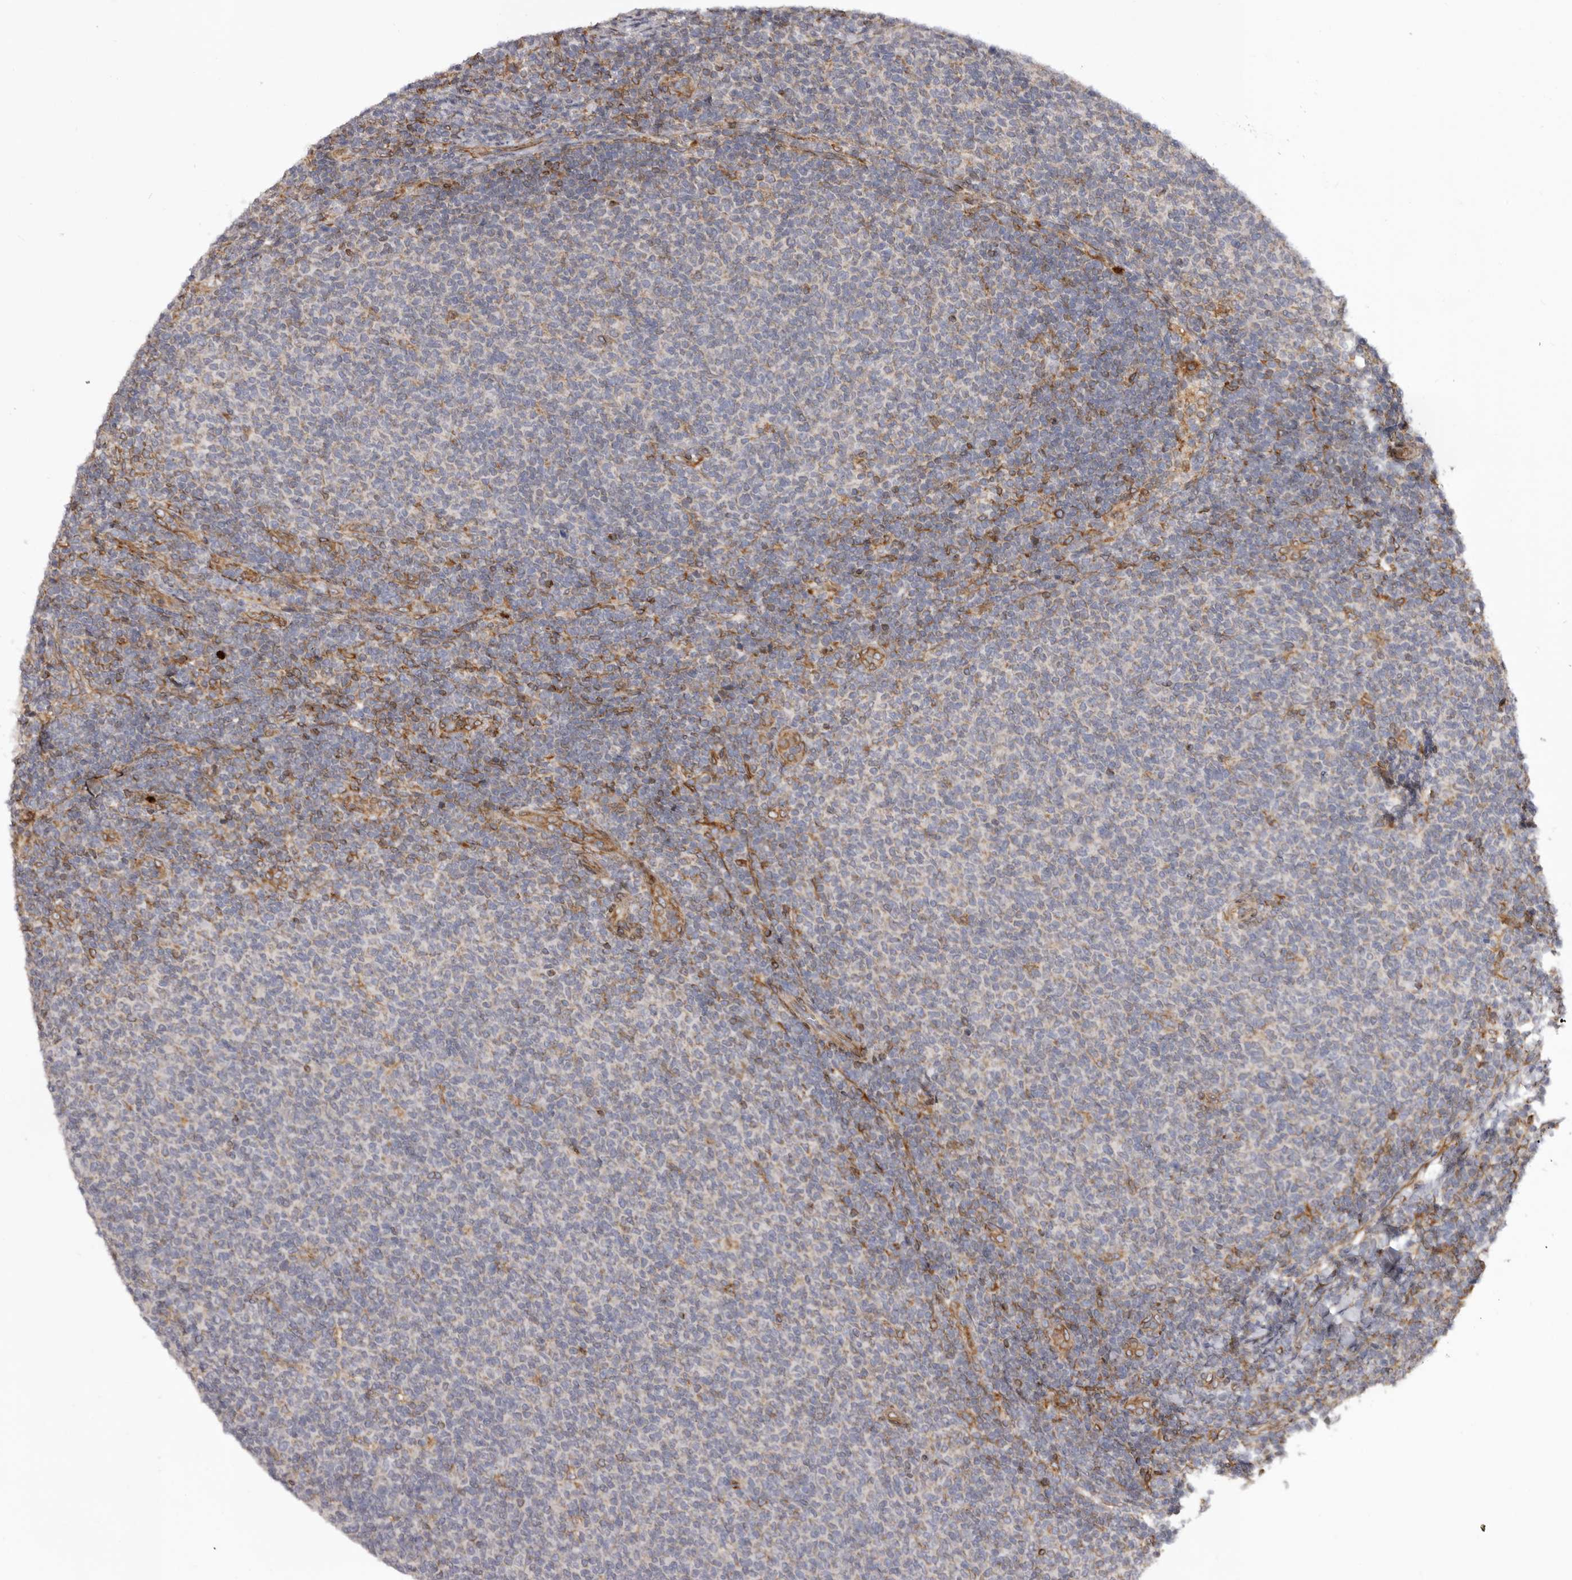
{"staining": {"intensity": "negative", "quantity": "none", "location": "none"}, "tissue": "lymphoma", "cell_type": "Tumor cells", "image_type": "cancer", "snomed": [{"axis": "morphology", "description": "Malignant lymphoma, non-Hodgkin's type, Low grade"}, {"axis": "topography", "description": "Lymph node"}], "caption": "A micrograph of human lymphoma is negative for staining in tumor cells.", "gene": "C4orf3", "patient": {"sex": "male", "age": 66}}